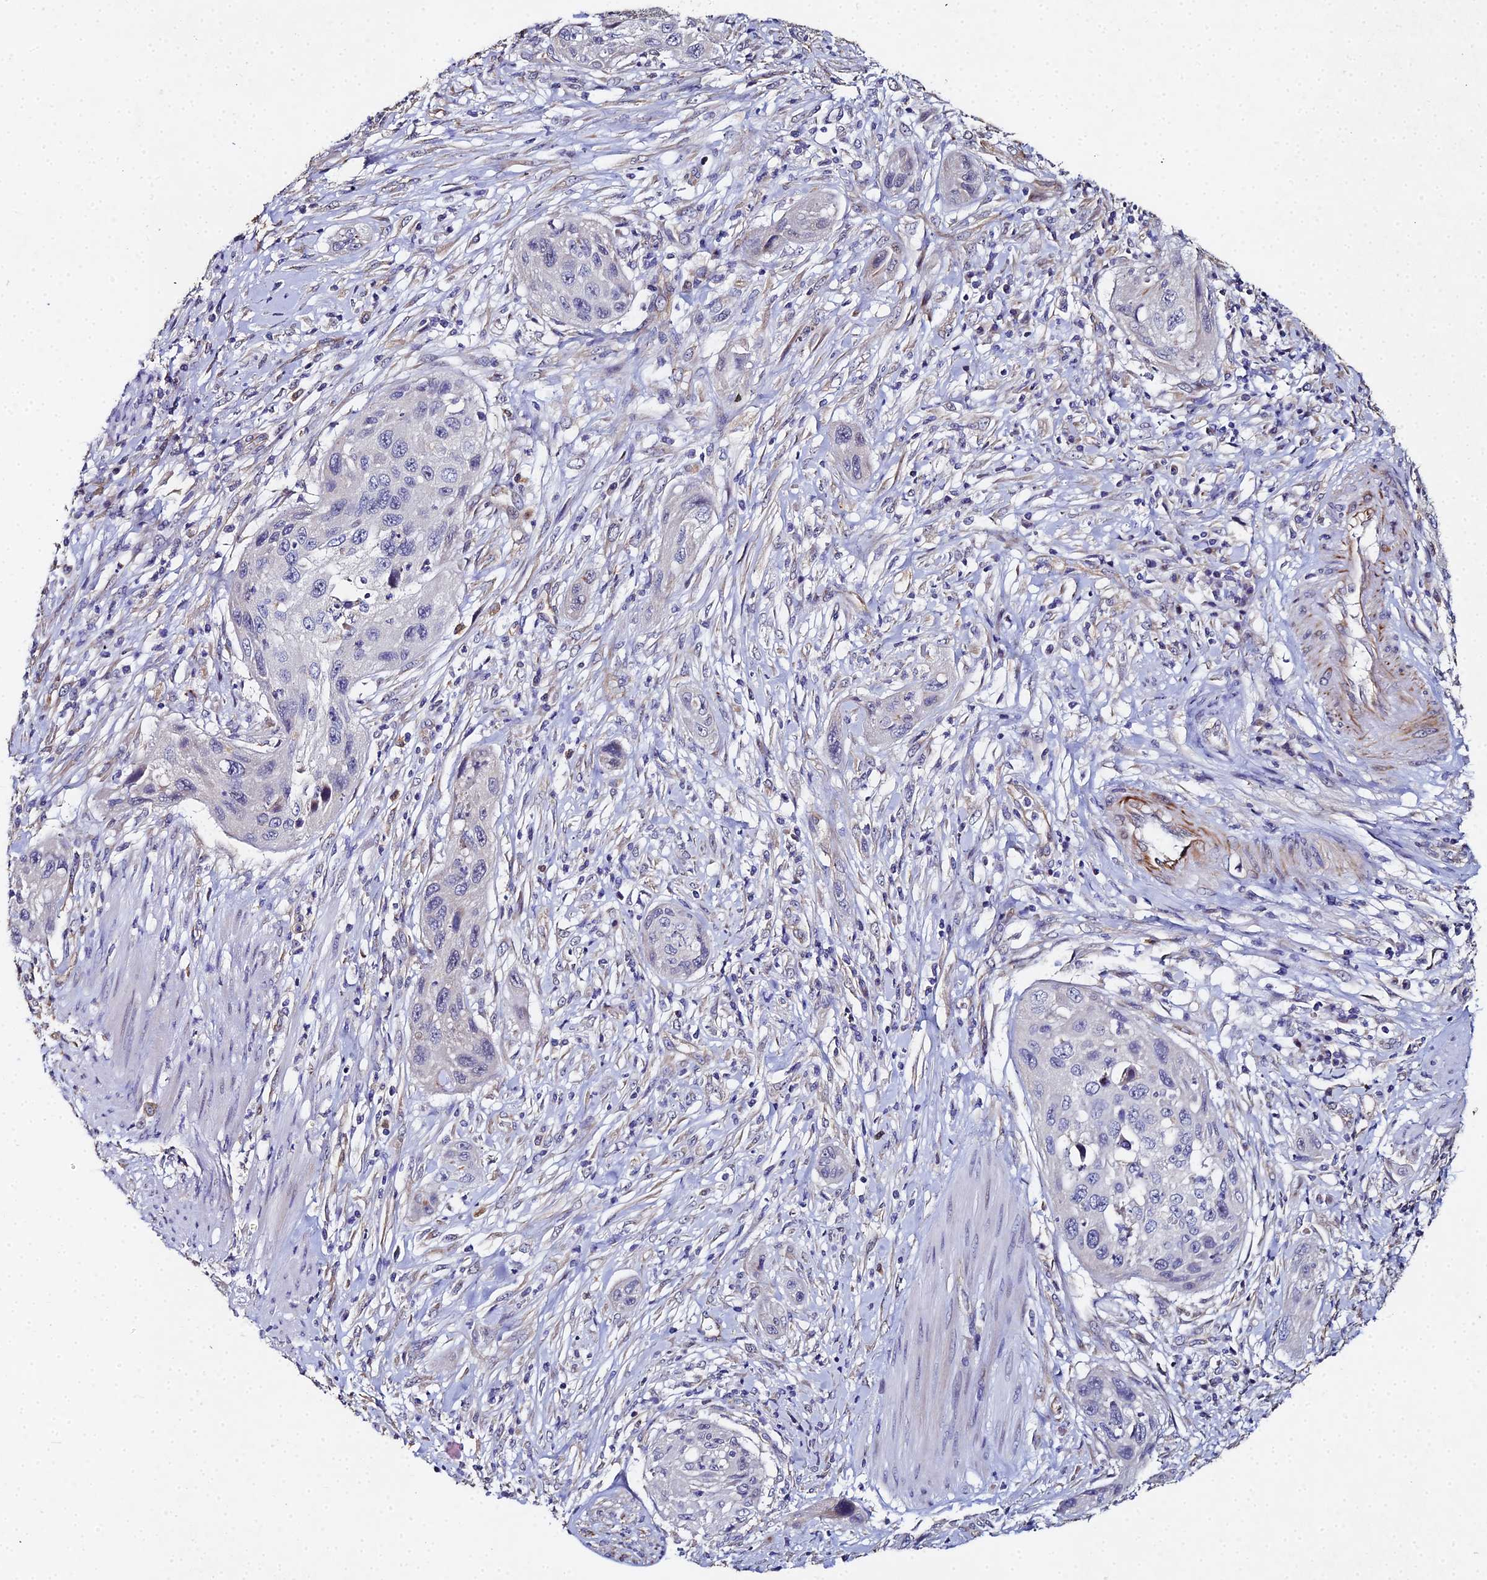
{"staining": {"intensity": "negative", "quantity": "none", "location": "none"}, "tissue": "cervical cancer", "cell_type": "Tumor cells", "image_type": "cancer", "snomed": [{"axis": "morphology", "description": "Squamous cell carcinoma, NOS"}, {"axis": "topography", "description": "Cervix"}], "caption": "This is an immunohistochemistry histopathology image of human cervical cancer (squamous cell carcinoma). There is no expression in tumor cells.", "gene": "ENSG00000268674", "patient": {"sex": "female", "age": 42}}